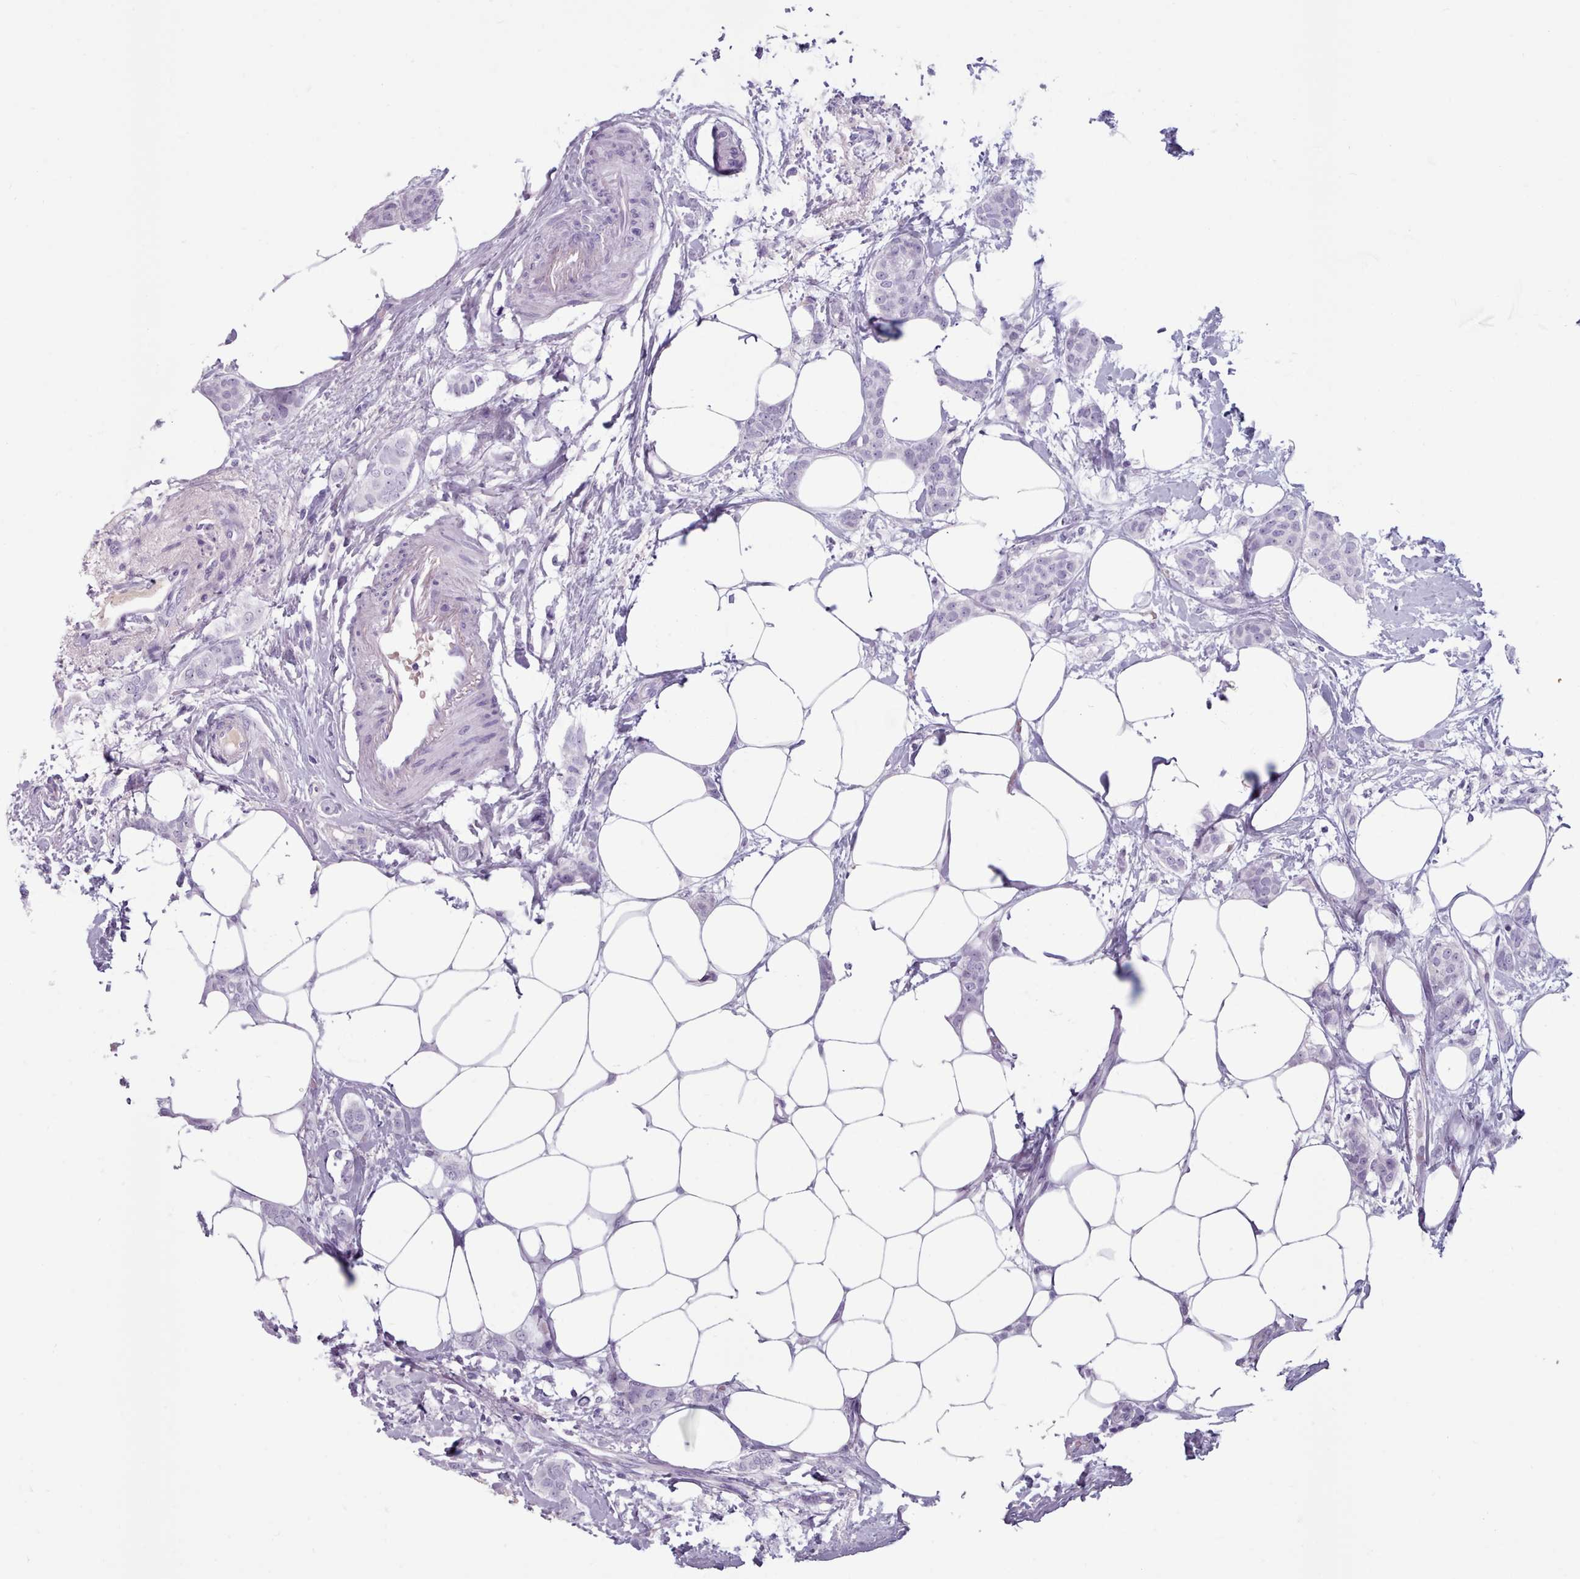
{"staining": {"intensity": "negative", "quantity": "none", "location": "none"}, "tissue": "breast cancer", "cell_type": "Tumor cells", "image_type": "cancer", "snomed": [{"axis": "morphology", "description": "Duct carcinoma"}, {"axis": "topography", "description": "Breast"}], "caption": "DAB (3,3'-diaminobenzidine) immunohistochemical staining of human breast cancer shows no significant positivity in tumor cells.", "gene": "ZNF43", "patient": {"sex": "female", "age": 72}}